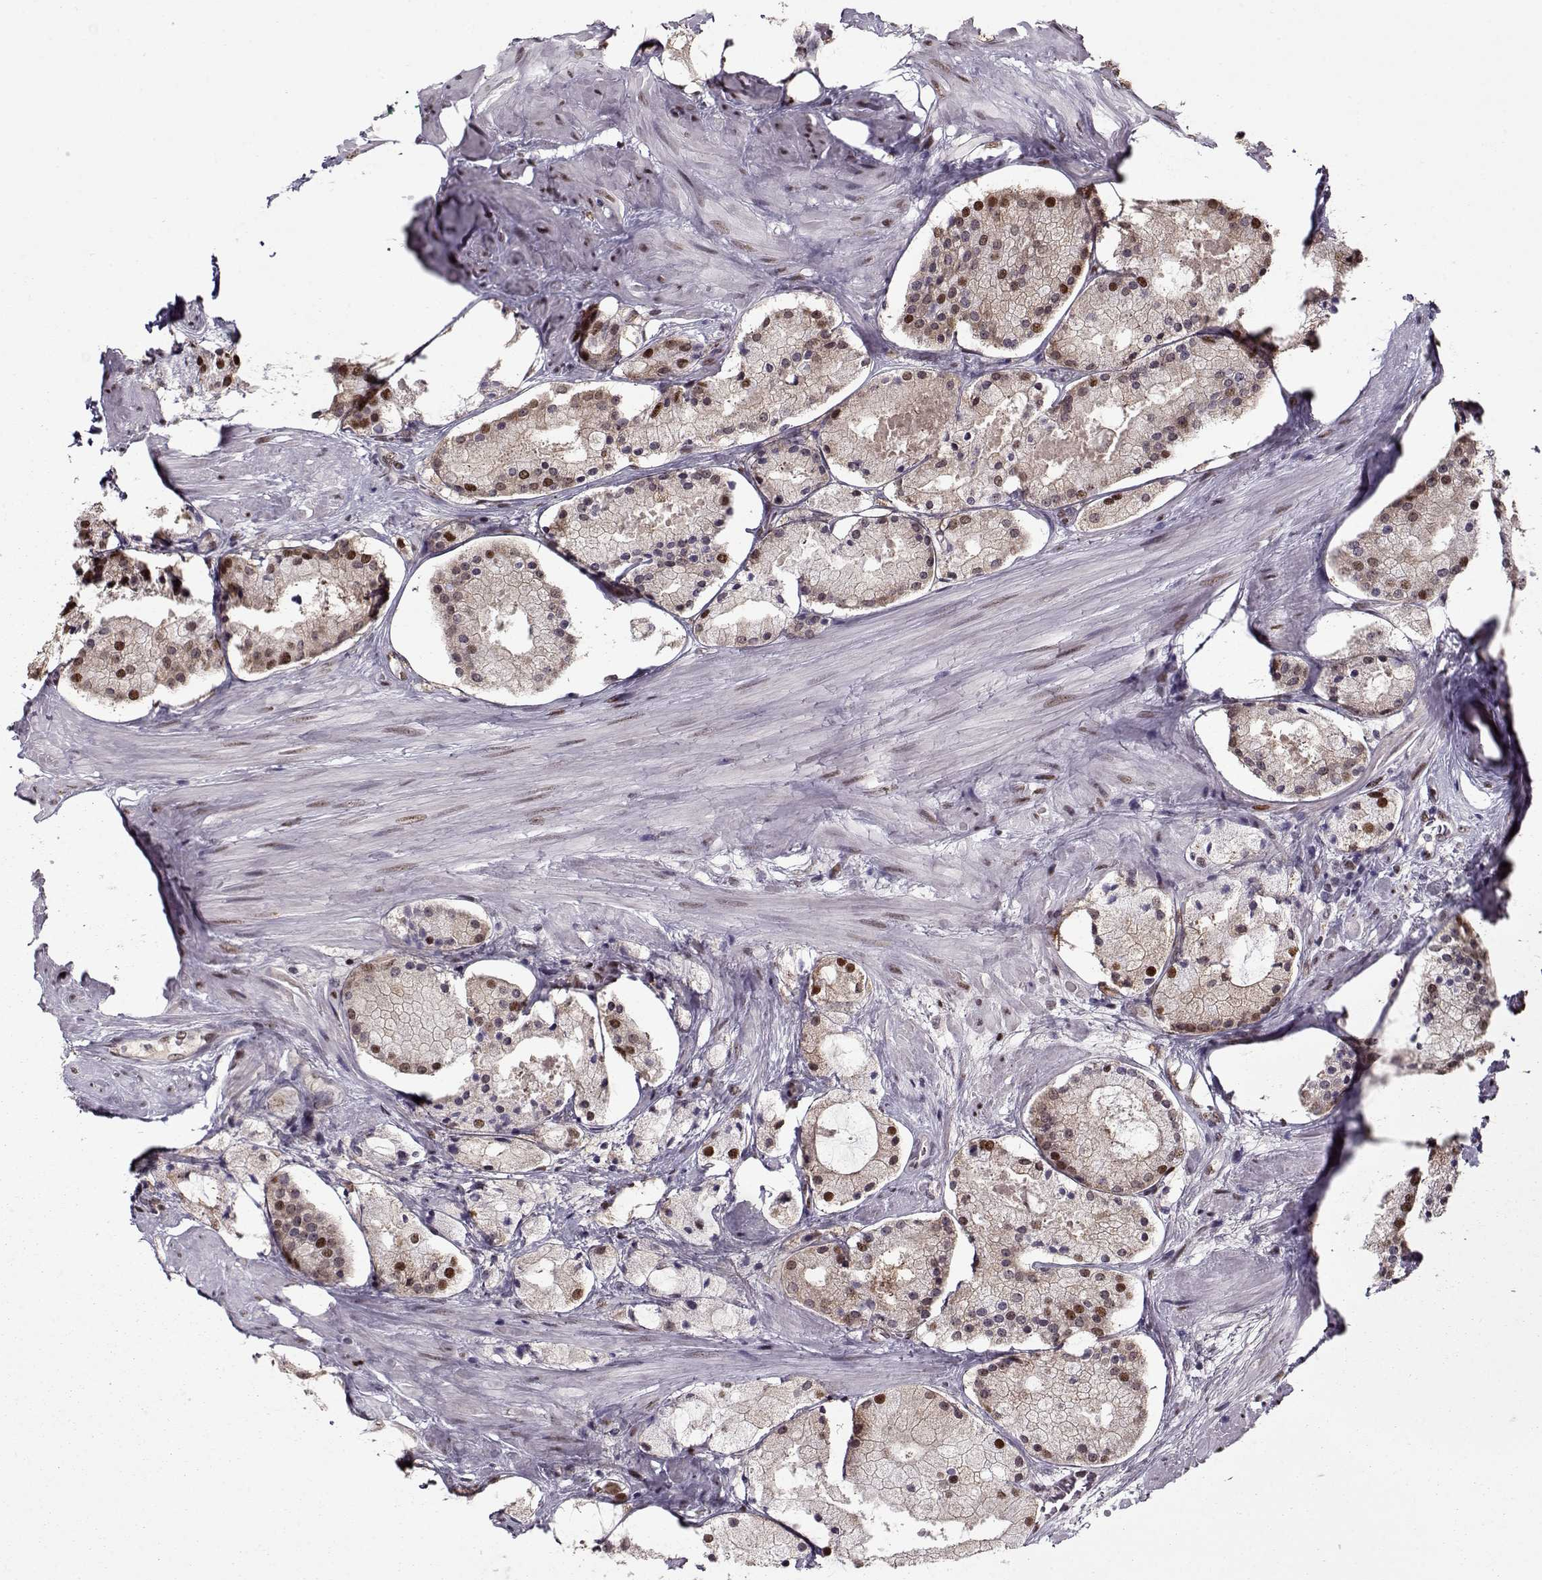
{"staining": {"intensity": "moderate", "quantity": ">75%", "location": "nuclear"}, "tissue": "prostate cancer", "cell_type": "Tumor cells", "image_type": "cancer", "snomed": [{"axis": "morphology", "description": "Adenocarcinoma, NOS"}, {"axis": "morphology", "description": "Adenocarcinoma, High grade"}, {"axis": "topography", "description": "Prostate"}], "caption": "Tumor cells display medium levels of moderate nuclear staining in approximately >75% of cells in adenocarcinoma (high-grade) (prostate). Nuclei are stained in blue.", "gene": "PRMT8", "patient": {"sex": "male", "age": 64}}